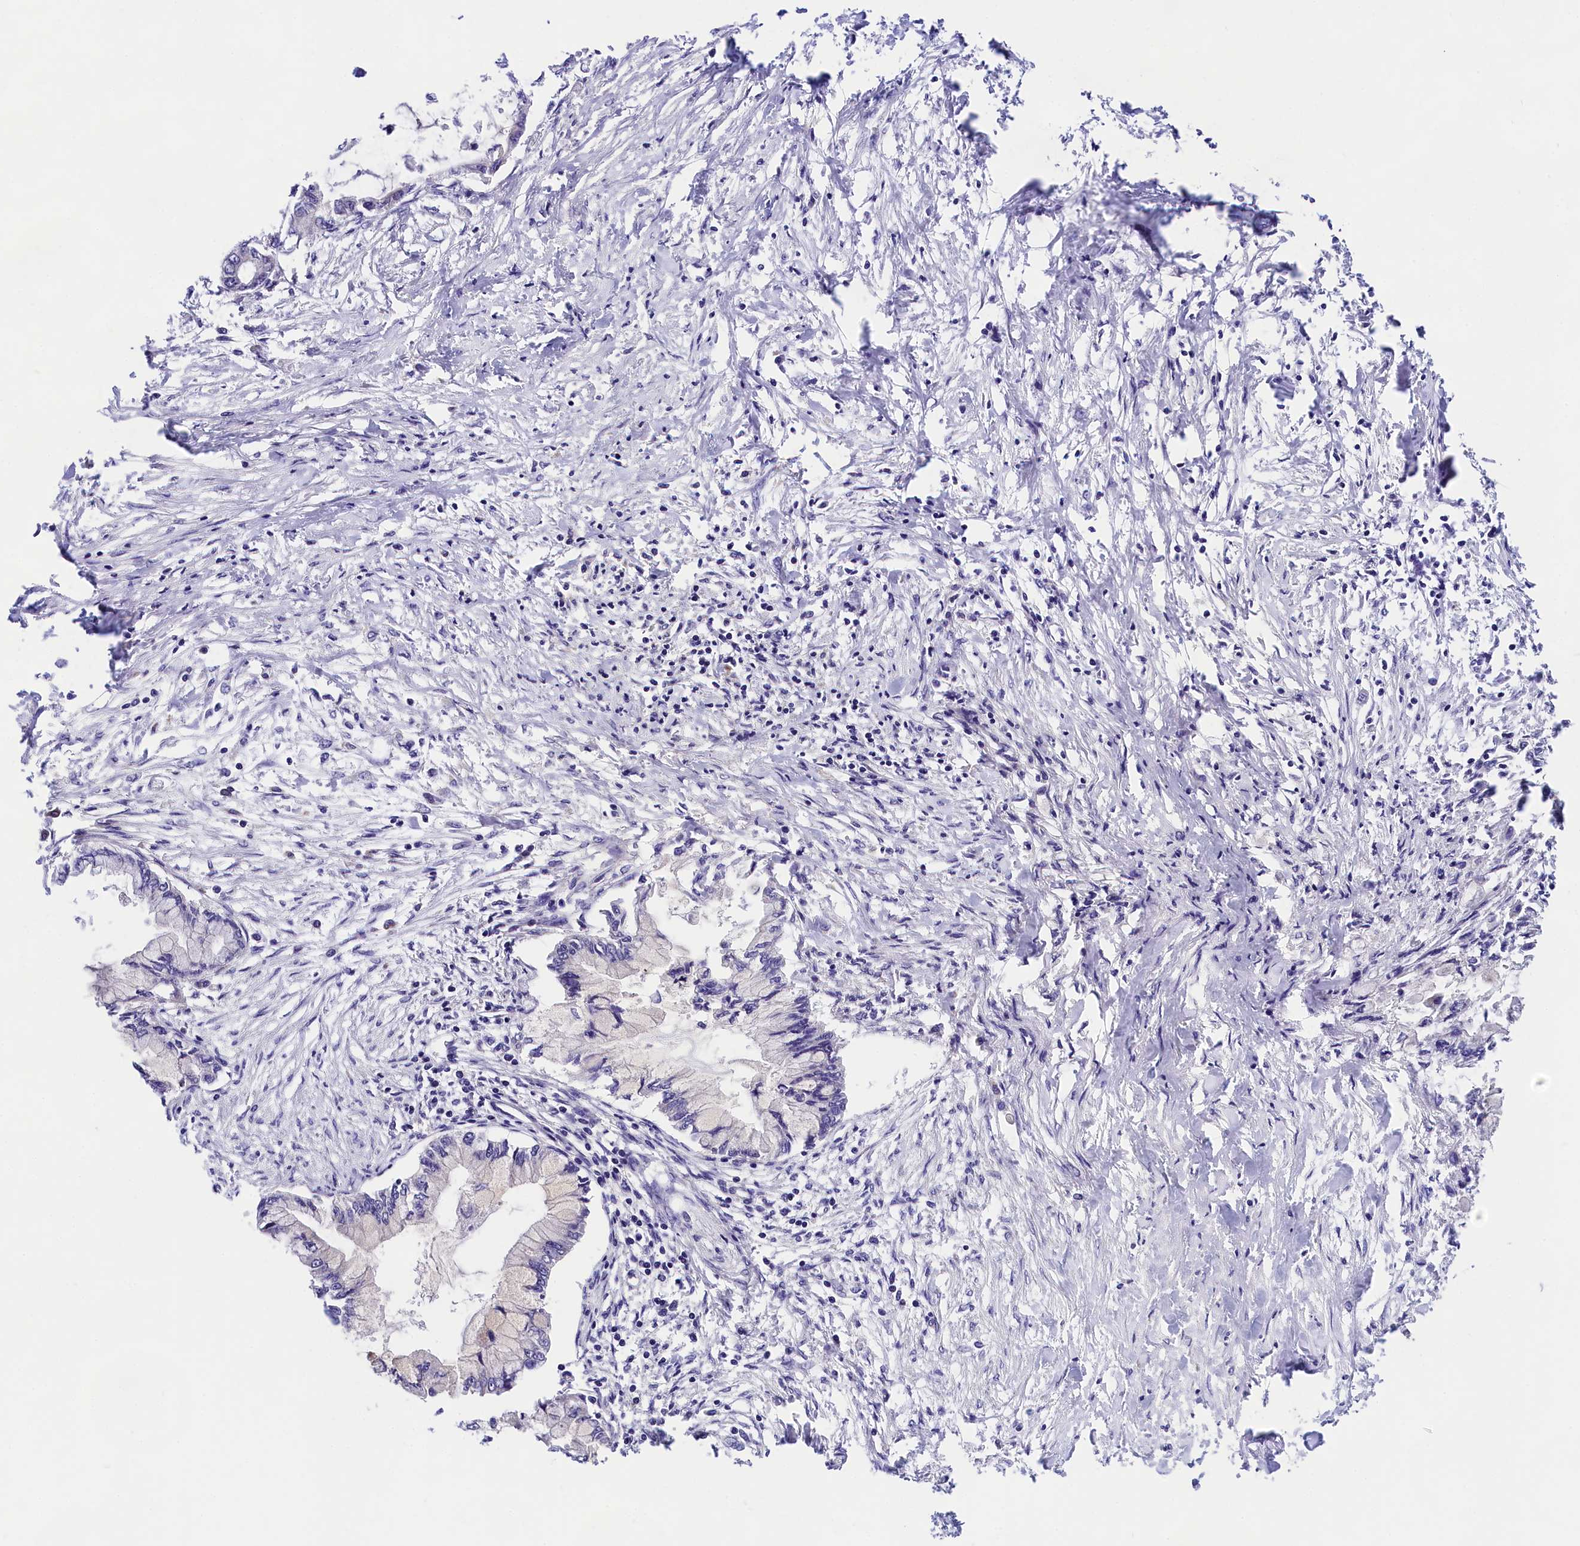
{"staining": {"intensity": "weak", "quantity": "<25%", "location": "cytoplasmic/membranous"}, "tissue": "pancreatic cancer", "cell_type": "Tumor cells", "image_type": "cancer", "snomed": [{"axis": "morphology", "description": "Adenocarcinoma, NOS"}, {"axis": "topography", "description": "Pancreas"}], "caption": "There is no significant staining in tumor cells of pancreatic cancer (adenocarcinoma).", "gene": "SPG11", "patient": {"sex": "male", "age": 48}}